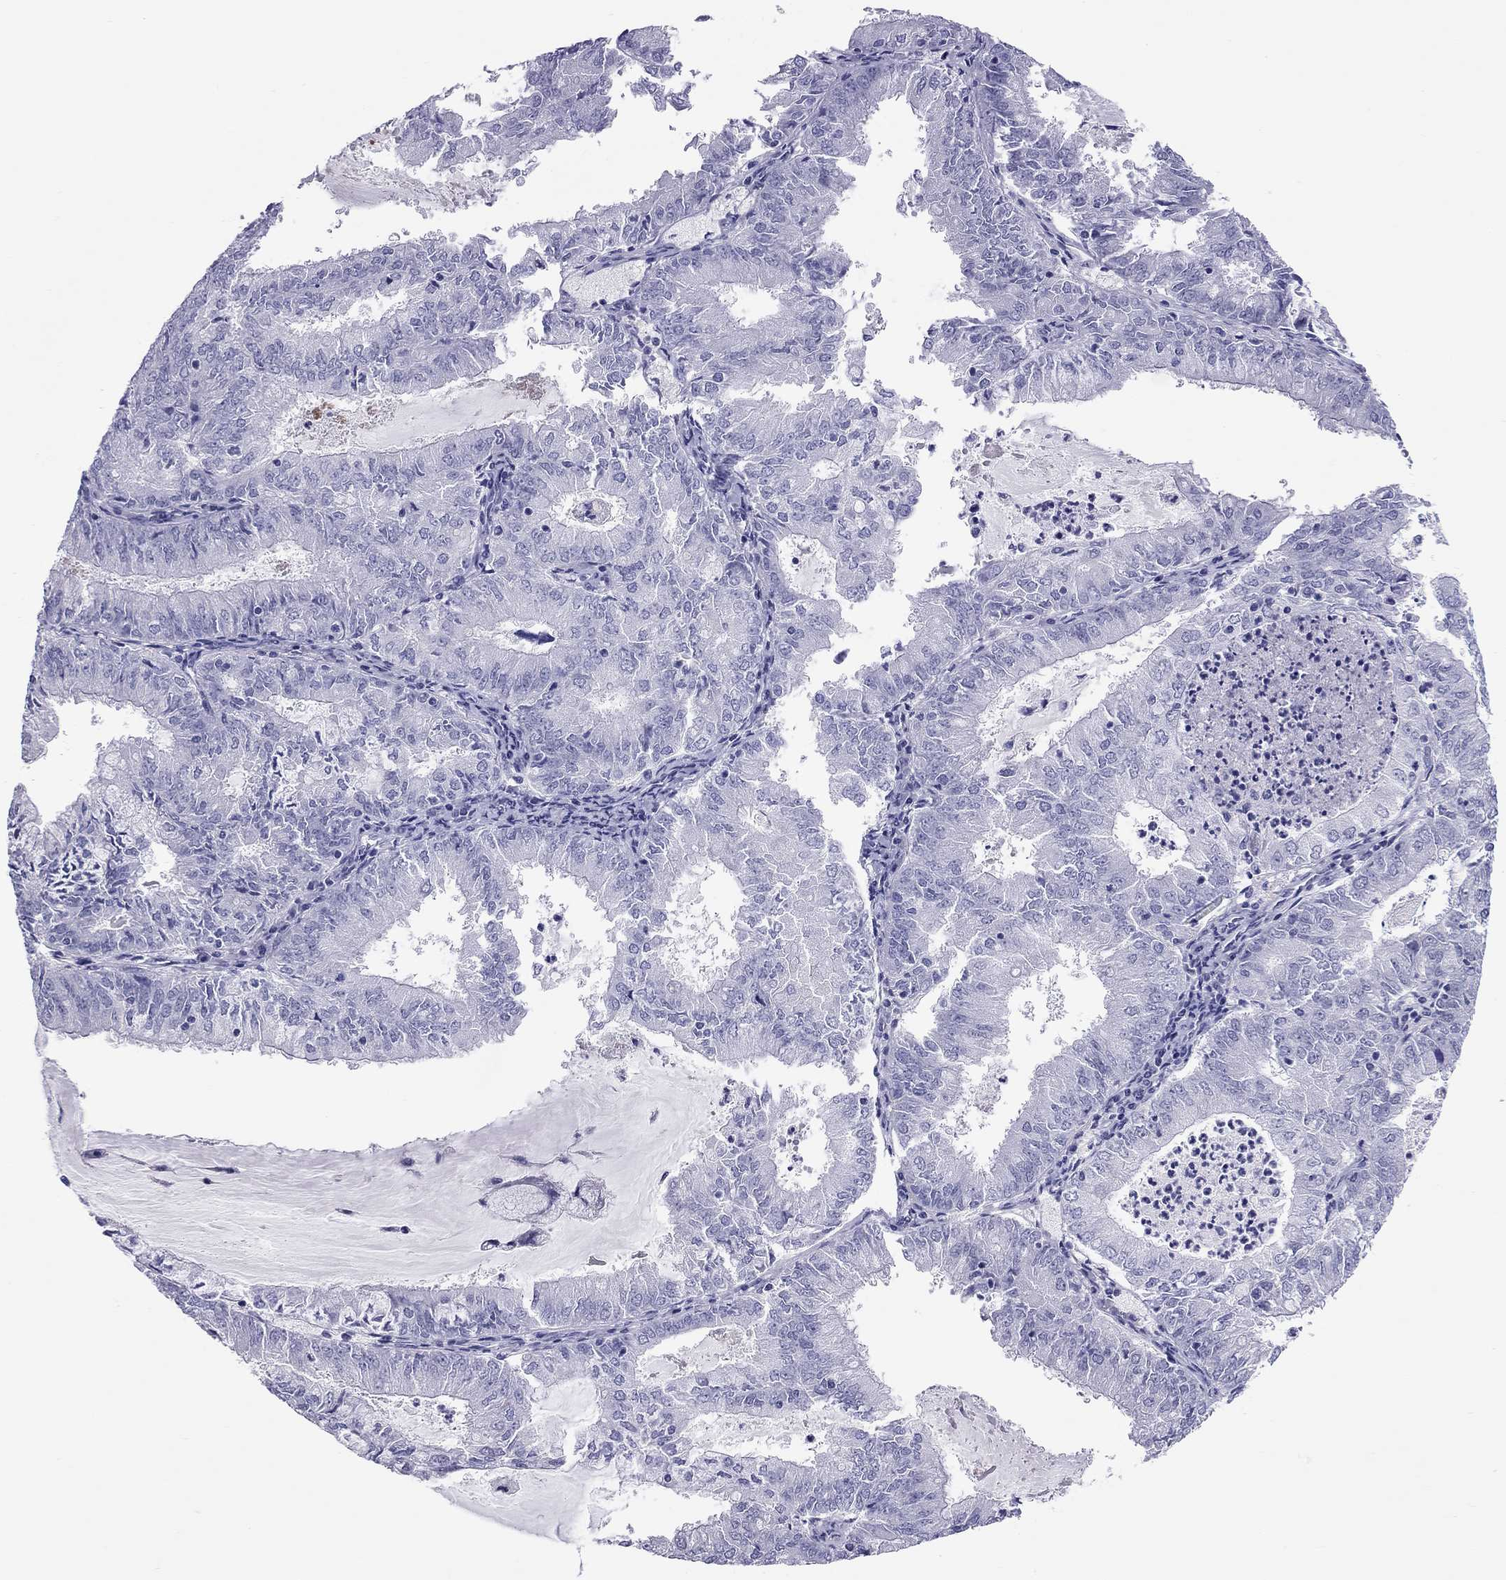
{"staining": {"intensity": "negative", "quantity": "none", "location": "none"}, "tissue": "endometrial cancer", "cell_type": "Tumor cells", "image_type": "cancer", "snomed": [{"axis": "morphology", "description": "Adenocarcinoma, NOS"}, {"axis": "topography", "description": "Endometrium"}], "caption": "Adenocarcinoma (endometrial) stained for a protein using immunohistochemistry (IHC) reveals no positivity tumor cells.", "gene": "FSCN3", "patient": {"sex": "female", "age": 57}}